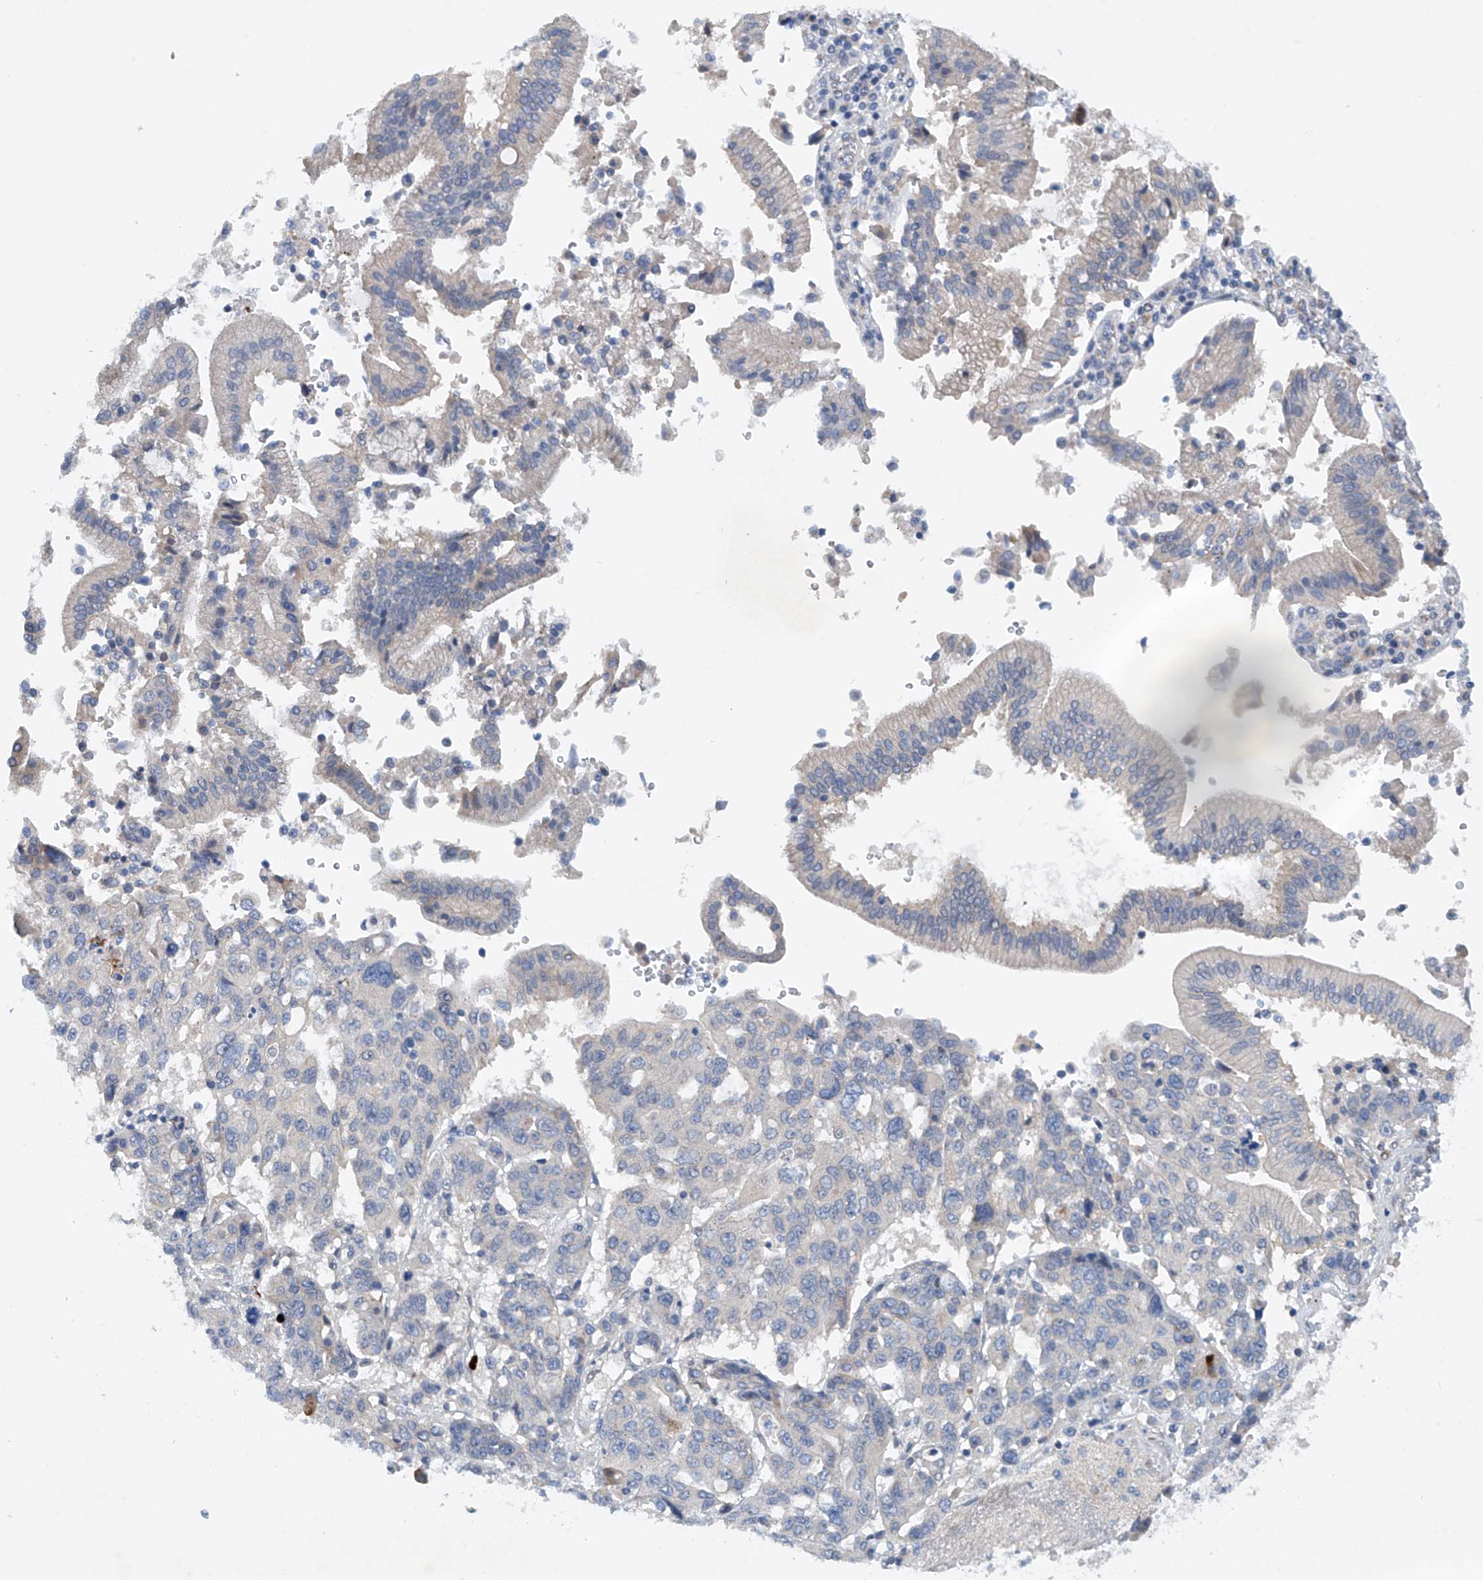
{"staining": {"intensity": "negative", "quantity": "none", "location": "none"}, "tissue": "pancreatic cancer", "cell_type": "Tumor cells", "image_type": "cancer", "snomed": [{"axis": "morphology", "description": "Adenocarcinoma, NOS"}, {"axis": "topography", "description": "Pancreas"}], "caption": "Tumor cells show no significant expression in pancreatic adenocarcinoma.", "gene": "CEP85L", "patient": {"sex": "male", "age": 46}}